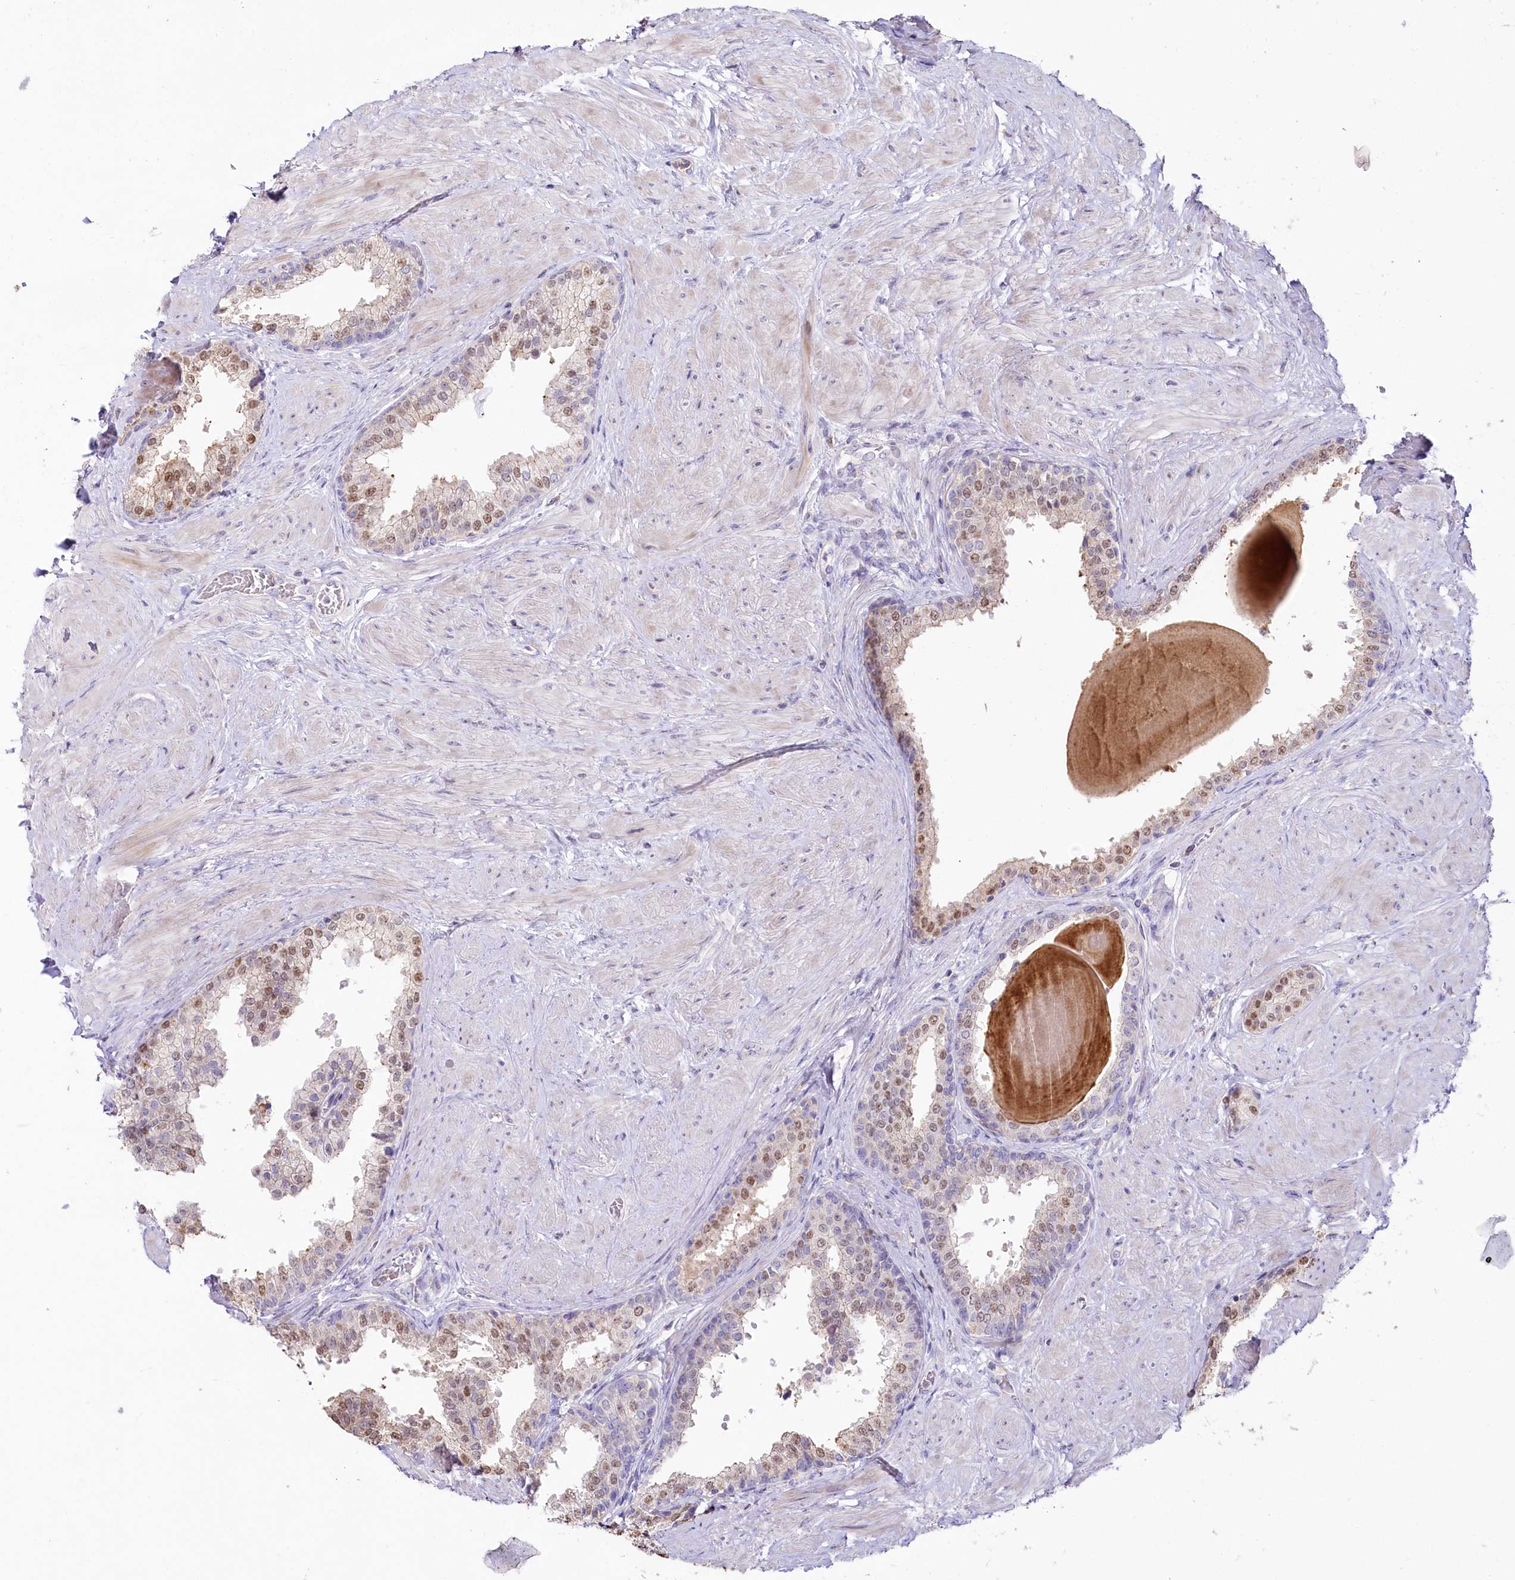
{"staining": {"intensity": "weak", "quantity": "25%-75%", "location": "nuclear"}, "tissue": "prostate", "cell_type": "Glandular cells", "image_type": "normal", "snomed": [{"axis": "morphology", "description": "Normal tissue, NOS"}, {"axis": "topography", "description": "Prostate"}], "caption": "A brown stain shows weak nuclear staining of a protein in glandular cells of unremarkable prostate. The staining was performed using DAB, with brown indicating positive protein expression. Nuclei are stained blue with hematoxylin.", "gene": "SLC6A11", "patient": {"sex": "male", "age": 48}}